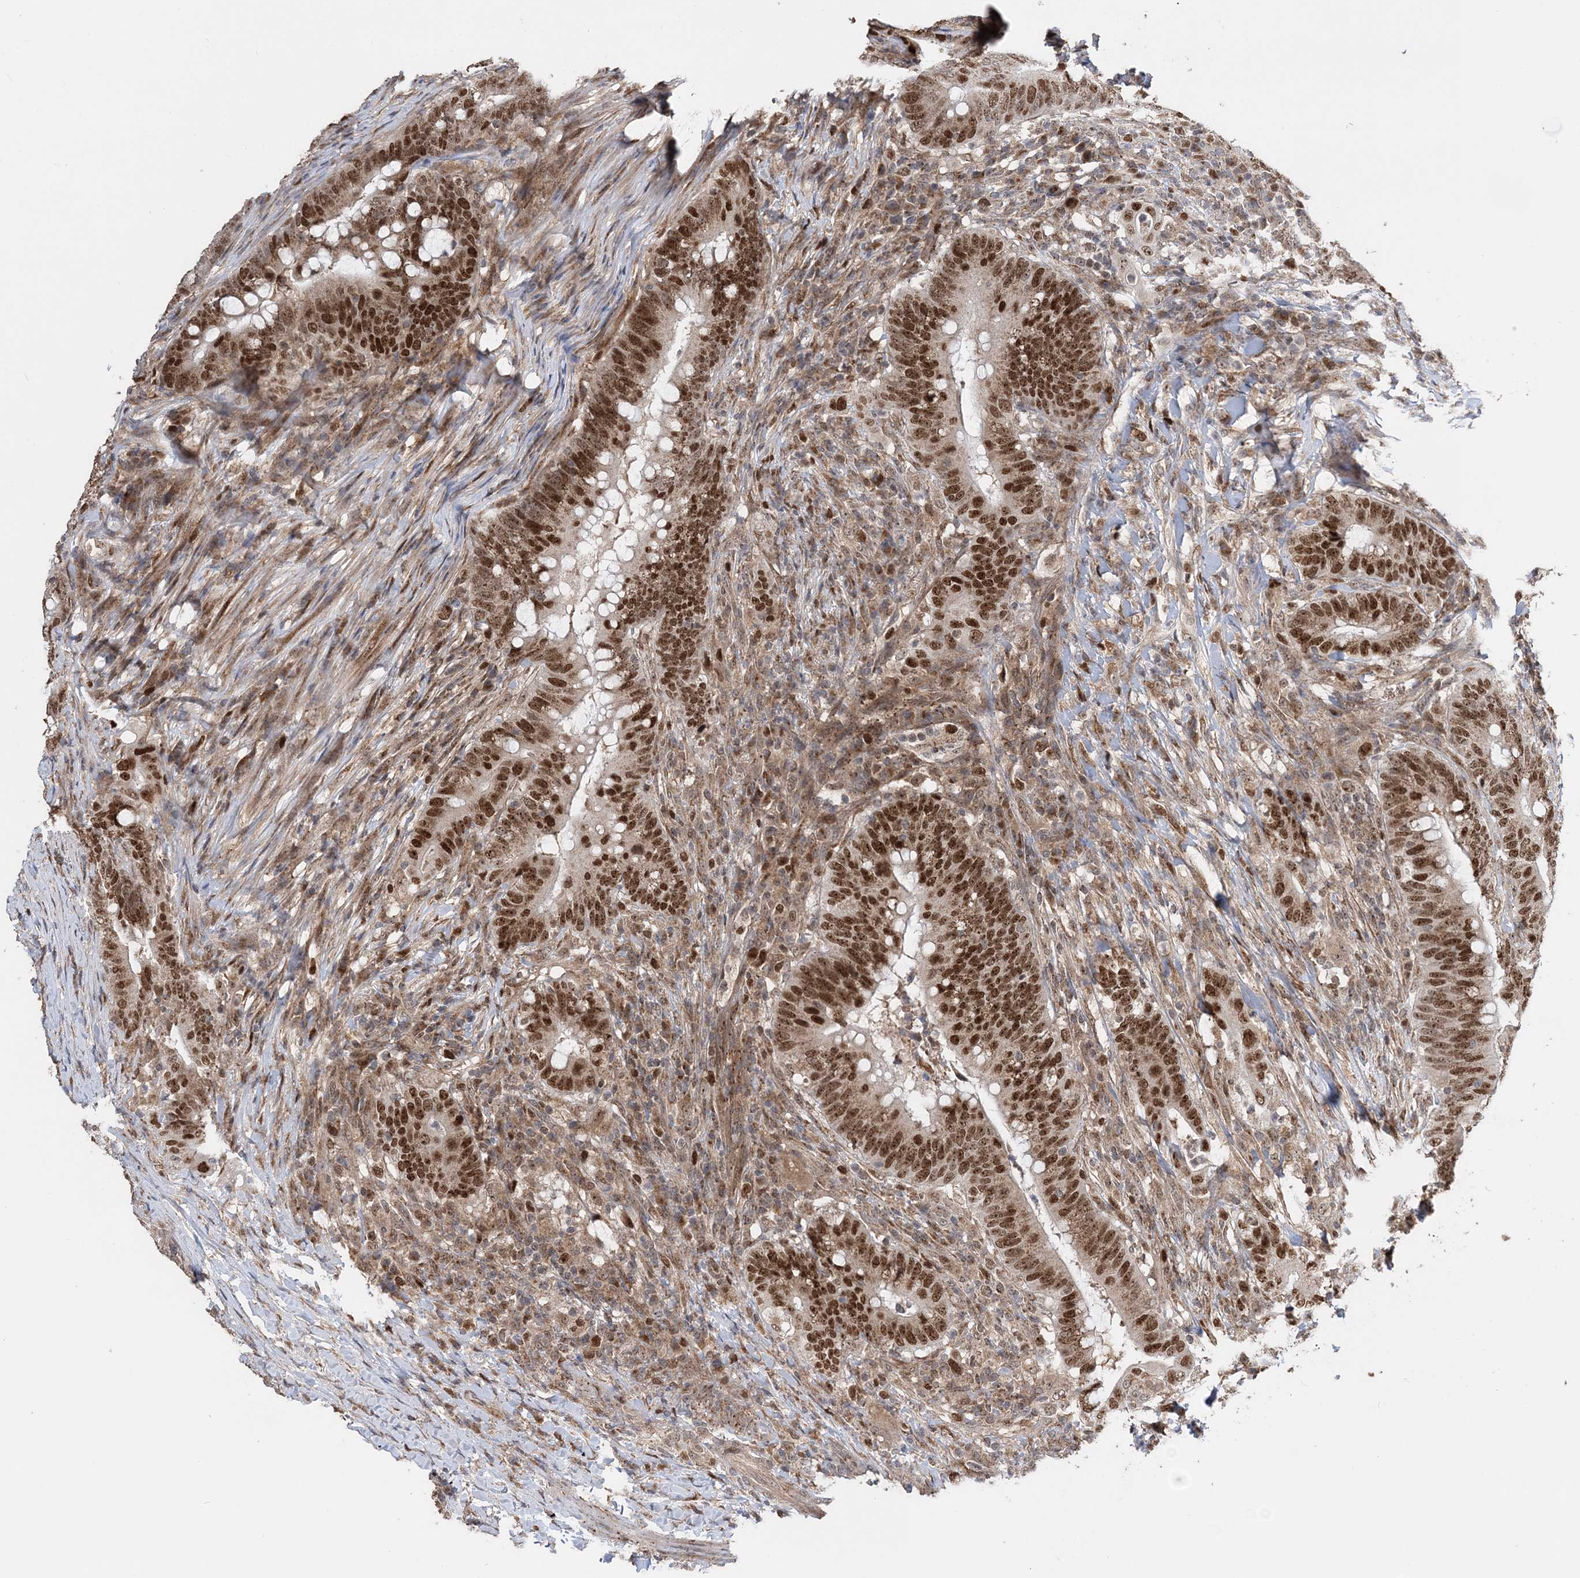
{"staining": {"intensity": "strong", "quantity": ">75%", "location": "nuclear"}, "tissue": "colorectal cancer", "cell_type": "Tumor cells", "image_type": "cancer", "snomed": [{"axis": "morphology", "description": "Adenocarcinoma, NOS"}, {"axis": "topography", "description": "Colon"}], "caption": "Immunohistochemical staining of human colorectal cancer exhibits strong nuclear protein staining in about >75% of tumor cells.", "gene": "KIF4A", "patient": {"sex": "female", "age": 66}}